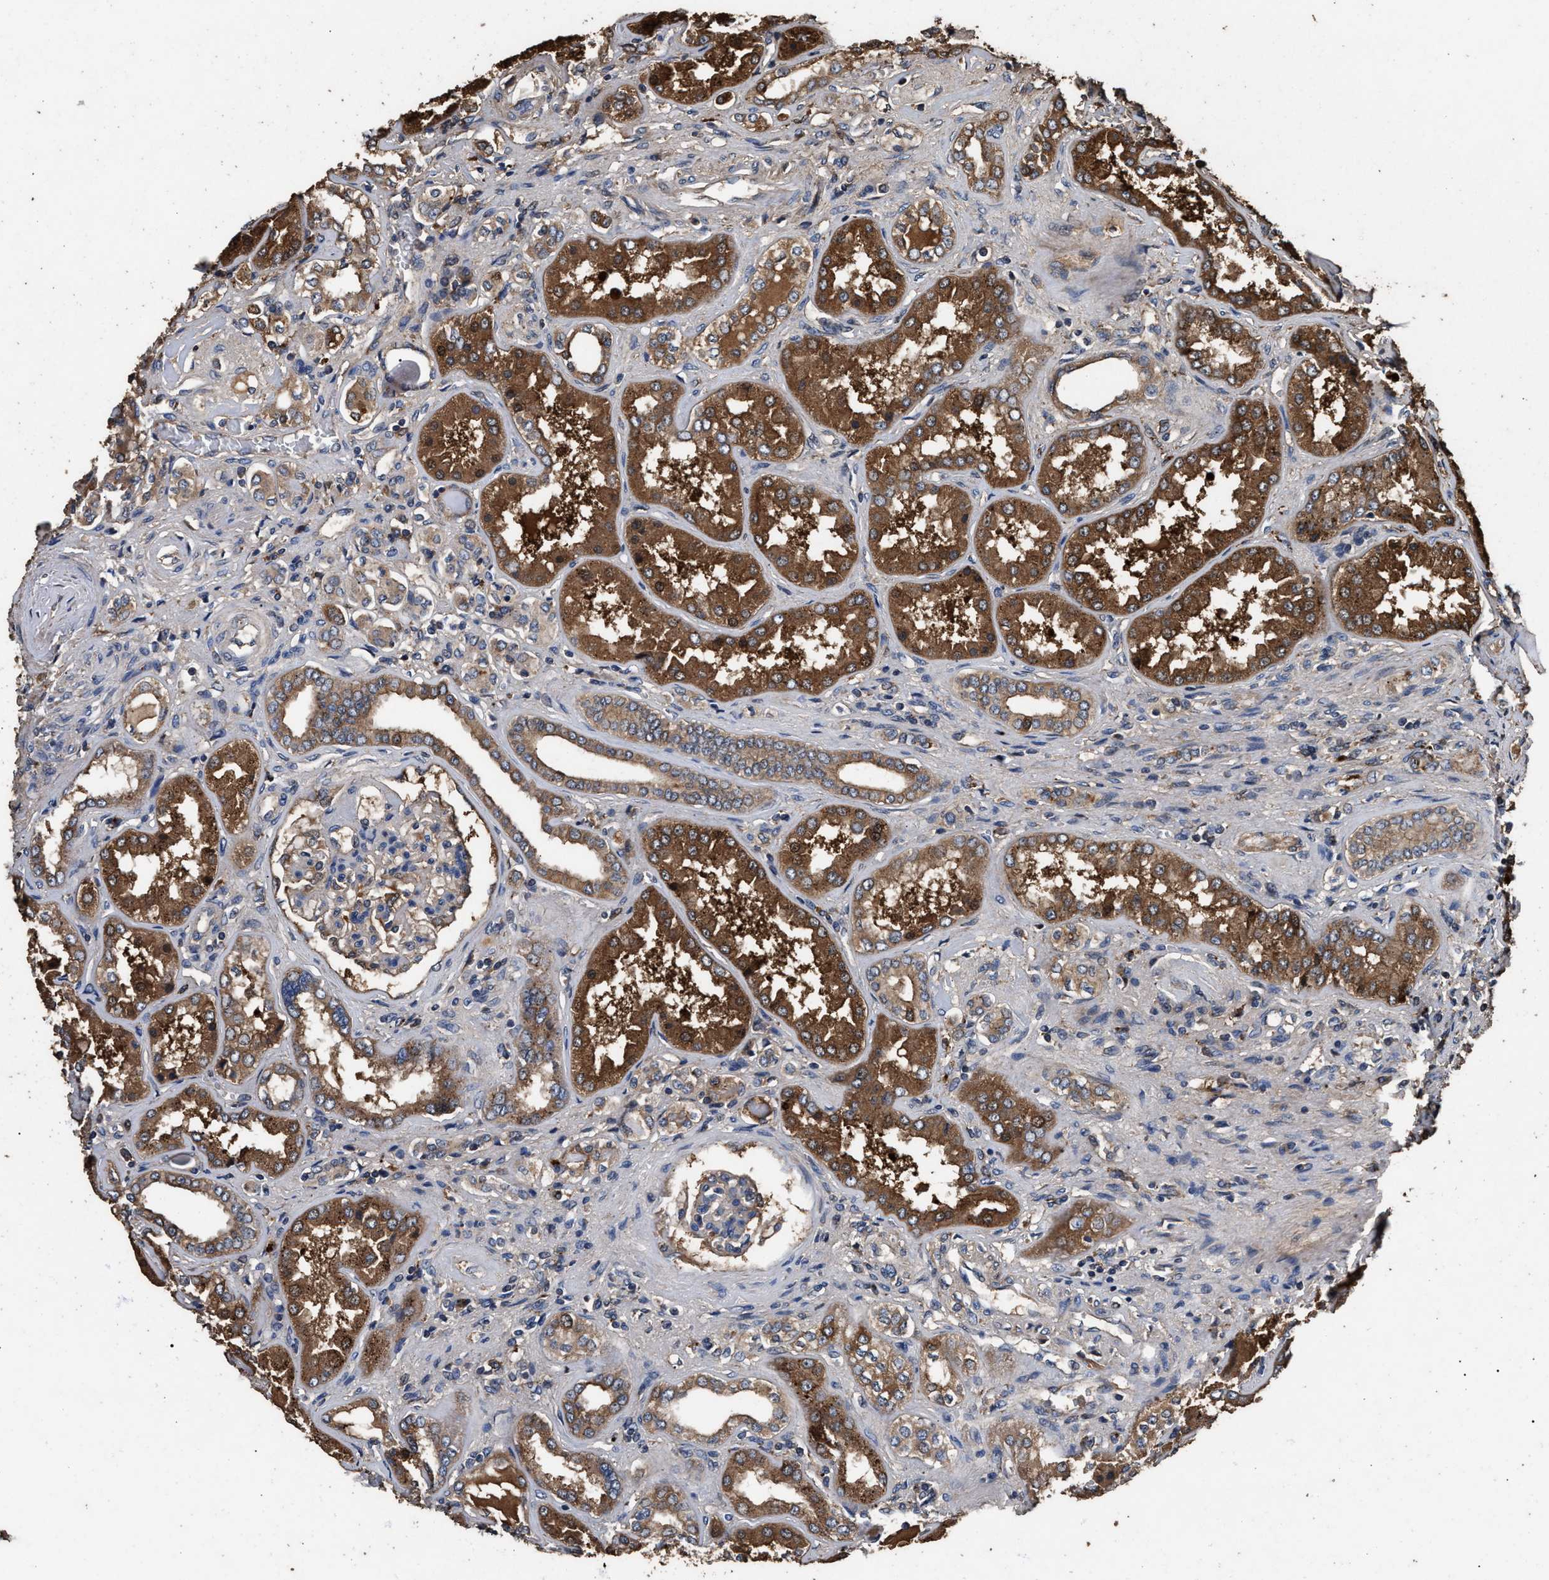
{"staining": {"intensity": "moderate", "quantity": "25%-75%", "location": "cytoplasmic/membranous"}, "tissue": "kidney", "cell_type": "Cells in glomeruli", "image_type": "normal", "snomed": [{"axis": "morphology", "description": "Normal tissue, NOS"}, {"axis": "topography", "description": "Kidney"}], "caption": "Immunohistochemistry photomicrograph of unremarkable human kidney stained for a protein (brown), which demonstrates medium levels of moderate cytoplasmic/membranous positivity in about 25%-75% of cells in glomeruli.", "gene": "ENSG00000286112", "patient": {"sex": "female", "age": 56}}